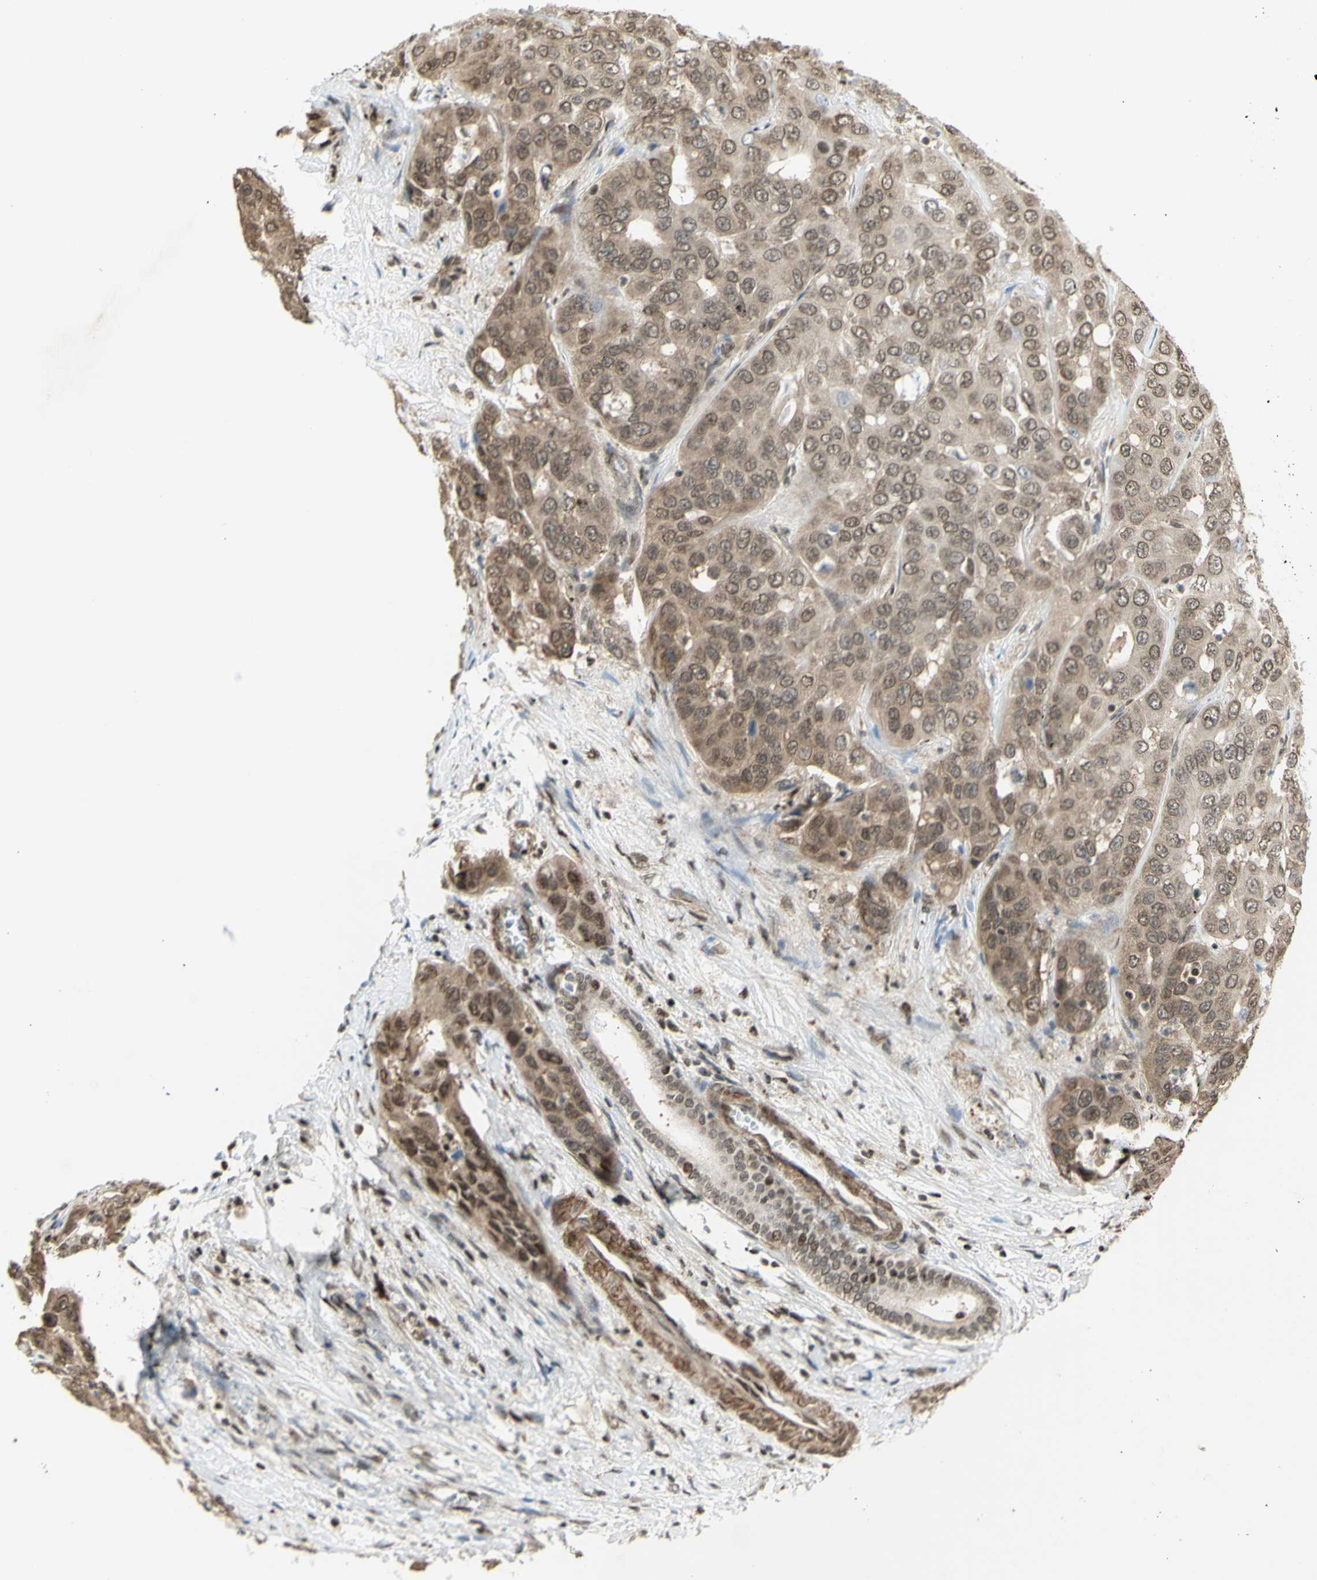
{"staining": {"intensity": "weak", "quantity": ">75%", "location": "cytoplasmic/membranous,nuclear"}, "tissue": "liver cancer", "cell_type": "Tumor cells", "image_type": "cancer", "snomed": [{"axis": "morphology", "description": "Cholangiocarcinoma"}, {"axis": "topography", "description": "Liver"}], "caption": "A high-resolution micrograph shows immunohistochemistry staining of liver cancer (cholangiocarcinoma), which reveals weak cytoplasmic/membranous and nuclear expression in about >75% of tumor cells.", "gene": "ZMYM6", "patient": {"sex": "female", "age": 52}}